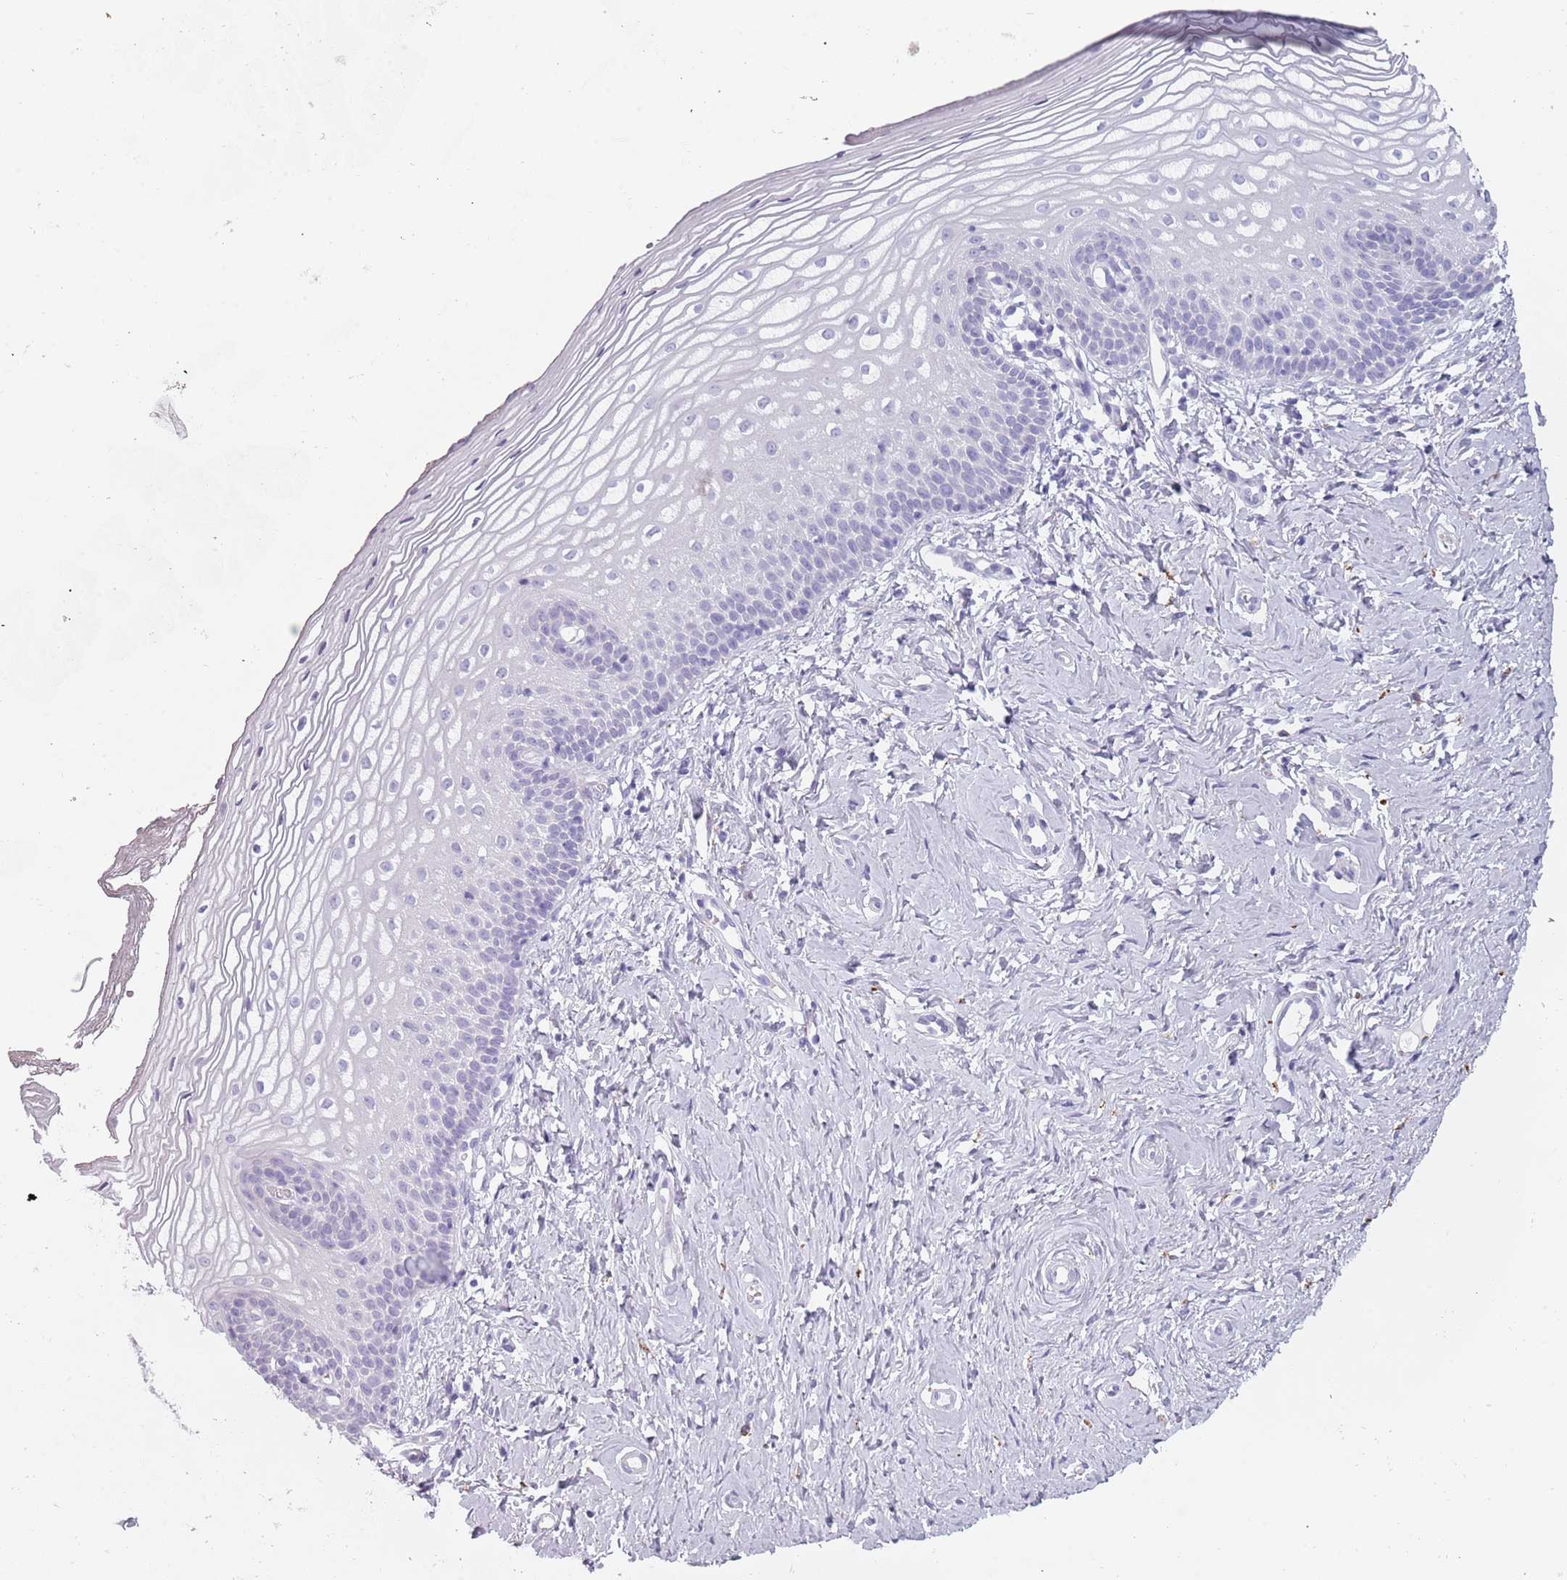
{"staining": {"intensity": "negative", "quantity": "none", "location": "none"}, "tissue": "vagina", "cell_type": "Squamous epithelial cells", "image_type": "normal", "snomed": [{"axis": "morphology", "description": "Normal tissue, NOS"}, {"axis": "topography", "description": "Vagina"}], "caption": "Immunohistochemistry (IHC) of benign vagina demonstrates no staining in squamous epithelial cells.", "gene": "COLEC12", "patient": {"sex": "female", "age": 65}}